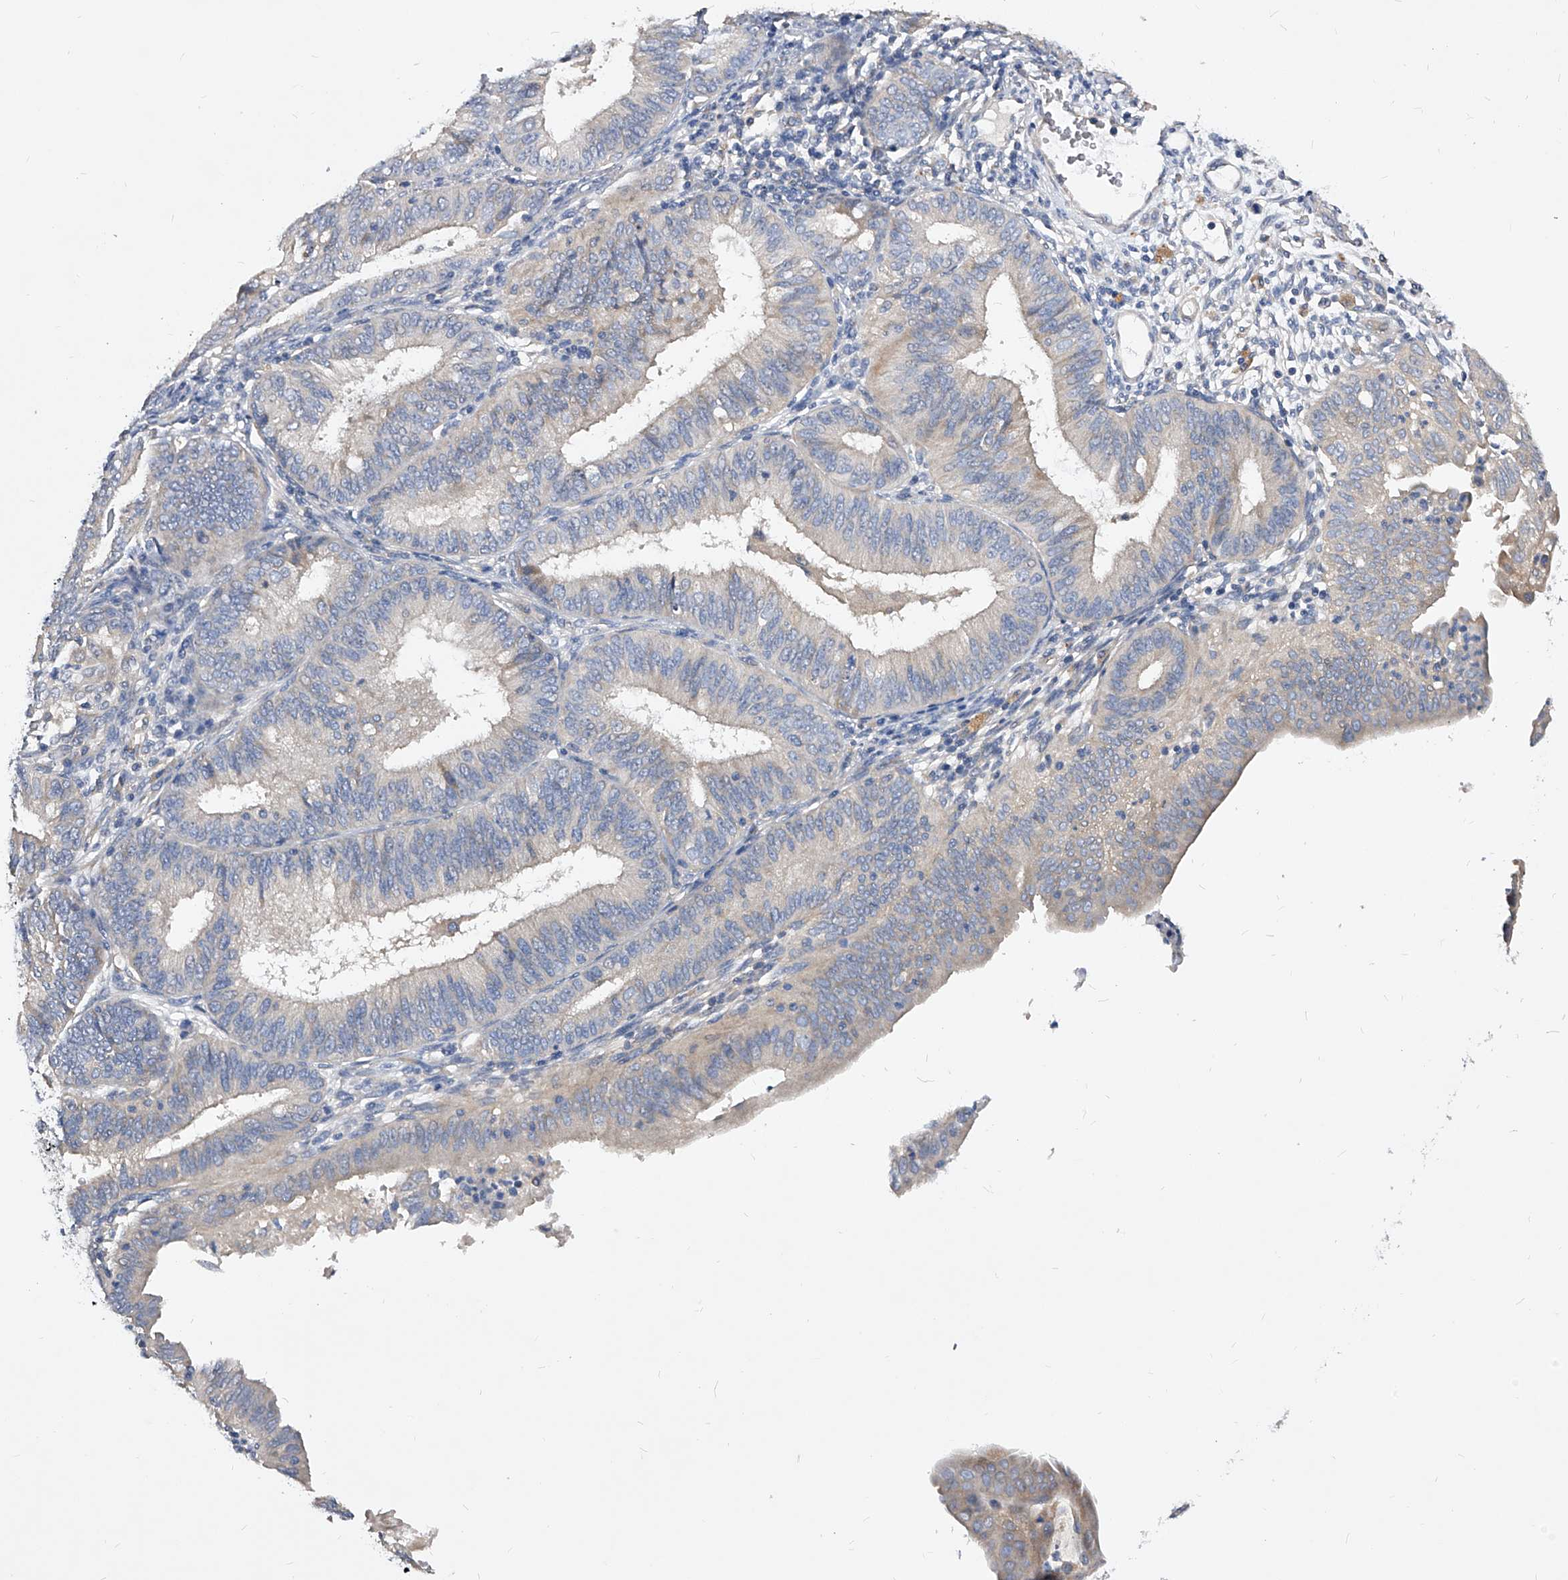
{"staining": {"intensity": "negative", "quantity": "none", "location": "none"}, "tissue": "endometrial cancer", "cell_type": "Tumor cells", "image_type": "cancer", "snomed": [{"axis": "morphology", "description": "Adenocarcinoma, NOS"}, {"axis": "topography", "description": "Endometrium"}], "caption": "The photomicrograph reveals no significant staining in tumor cells of endometrial adenocarcinoma.", "gene": "ARL4C", "patient": {"sex": "female", "age": 51}}